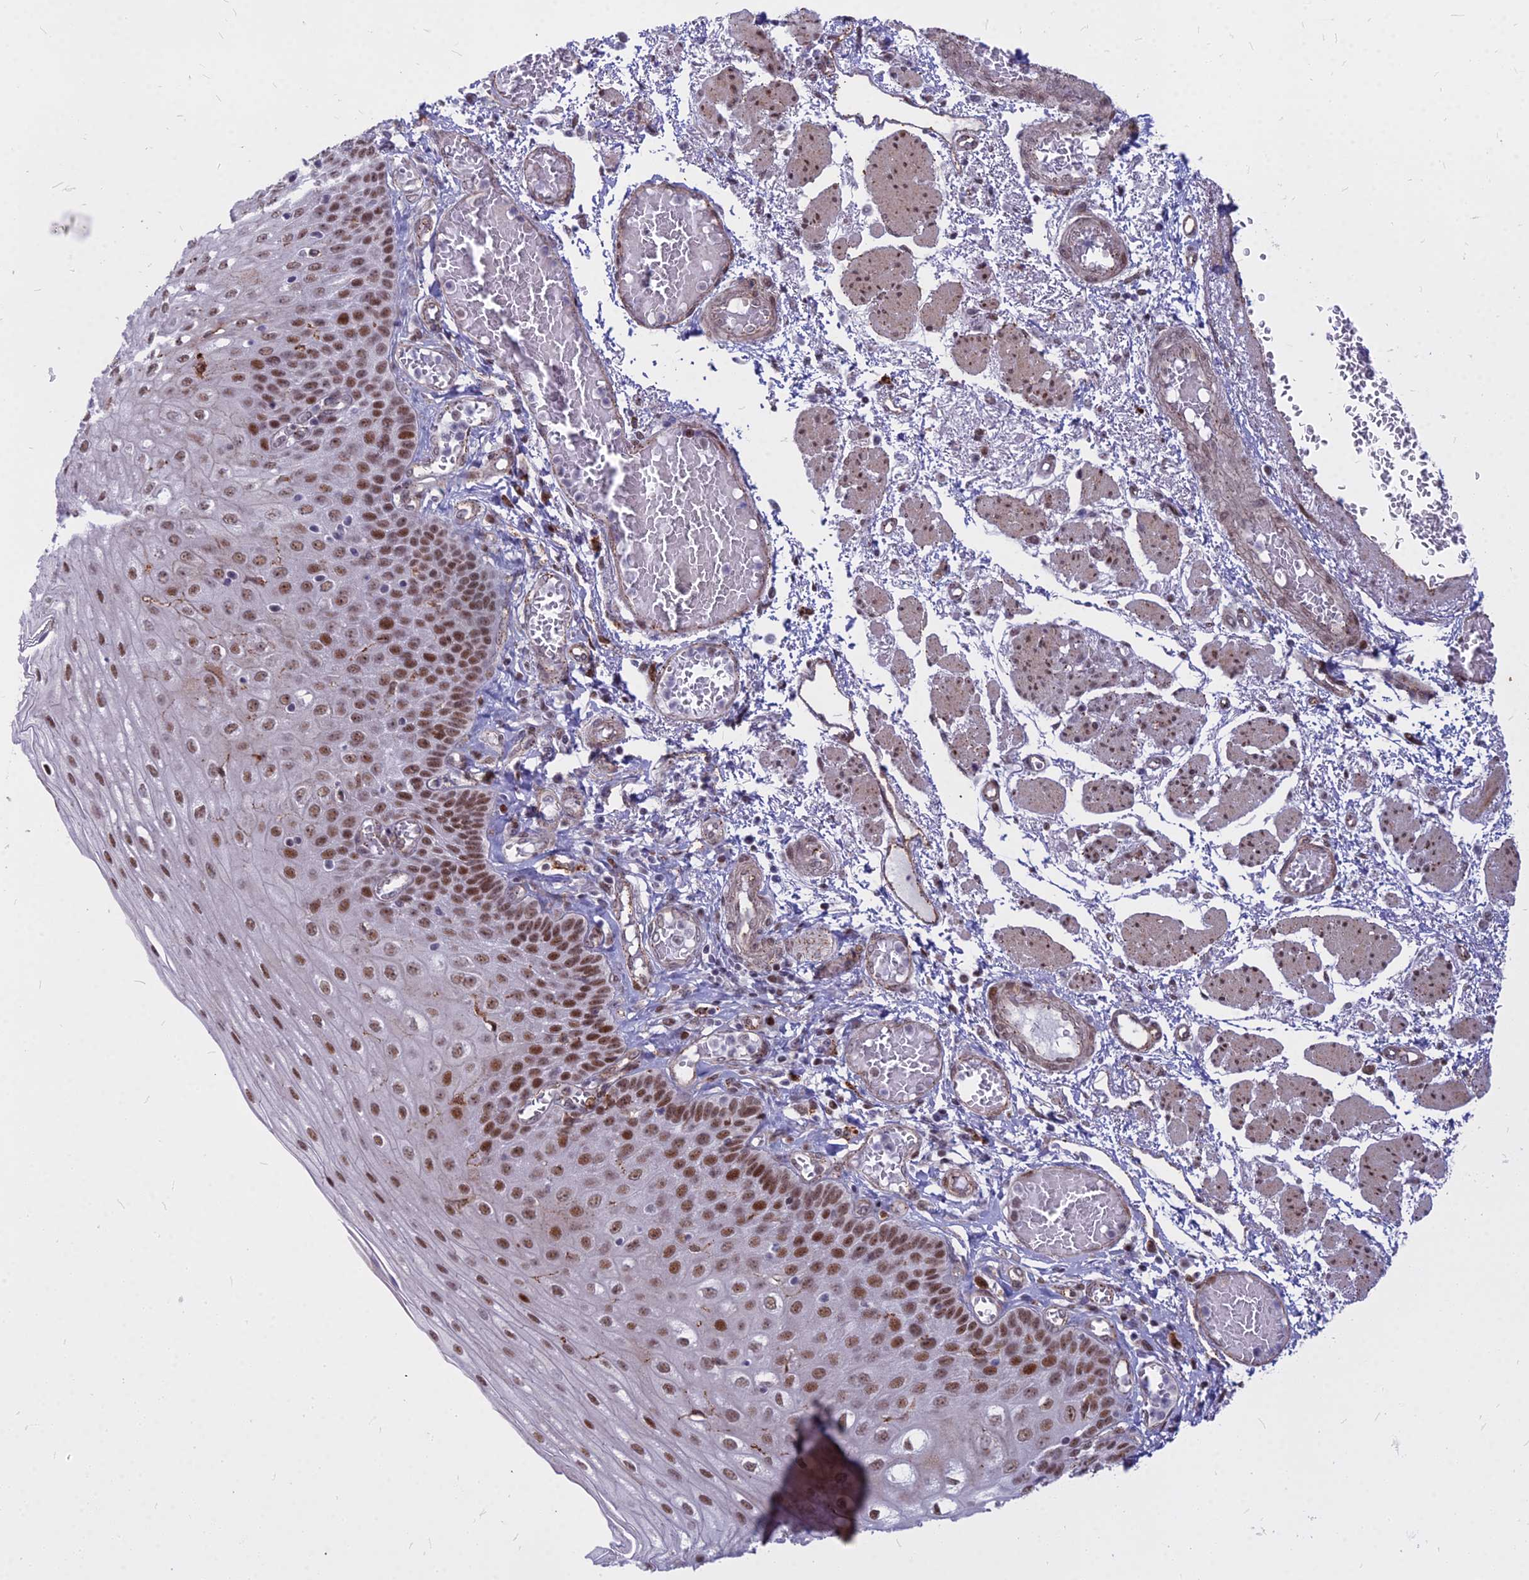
{"staining": {"intensity": "moderate", "quantity": ">75%", "location": "nuclear"}, "tissue": "esophagus", "cell_type": "Squamous epithelial cells", "image_type": "normal", "snomed": [{"axis": "morphology", "description": "Normal tissue, NOS"}, {"axis": "topography", "description": "Esophagus"}], "caption": "Protein expression analysis of benign esophagus exhibits moderate nuclear positivity in about >75% of squamous epithelial cells. Nuclei are stained in blue.", "gene": "ALG10B", "patient": {"sex": "male", "age": 81}}